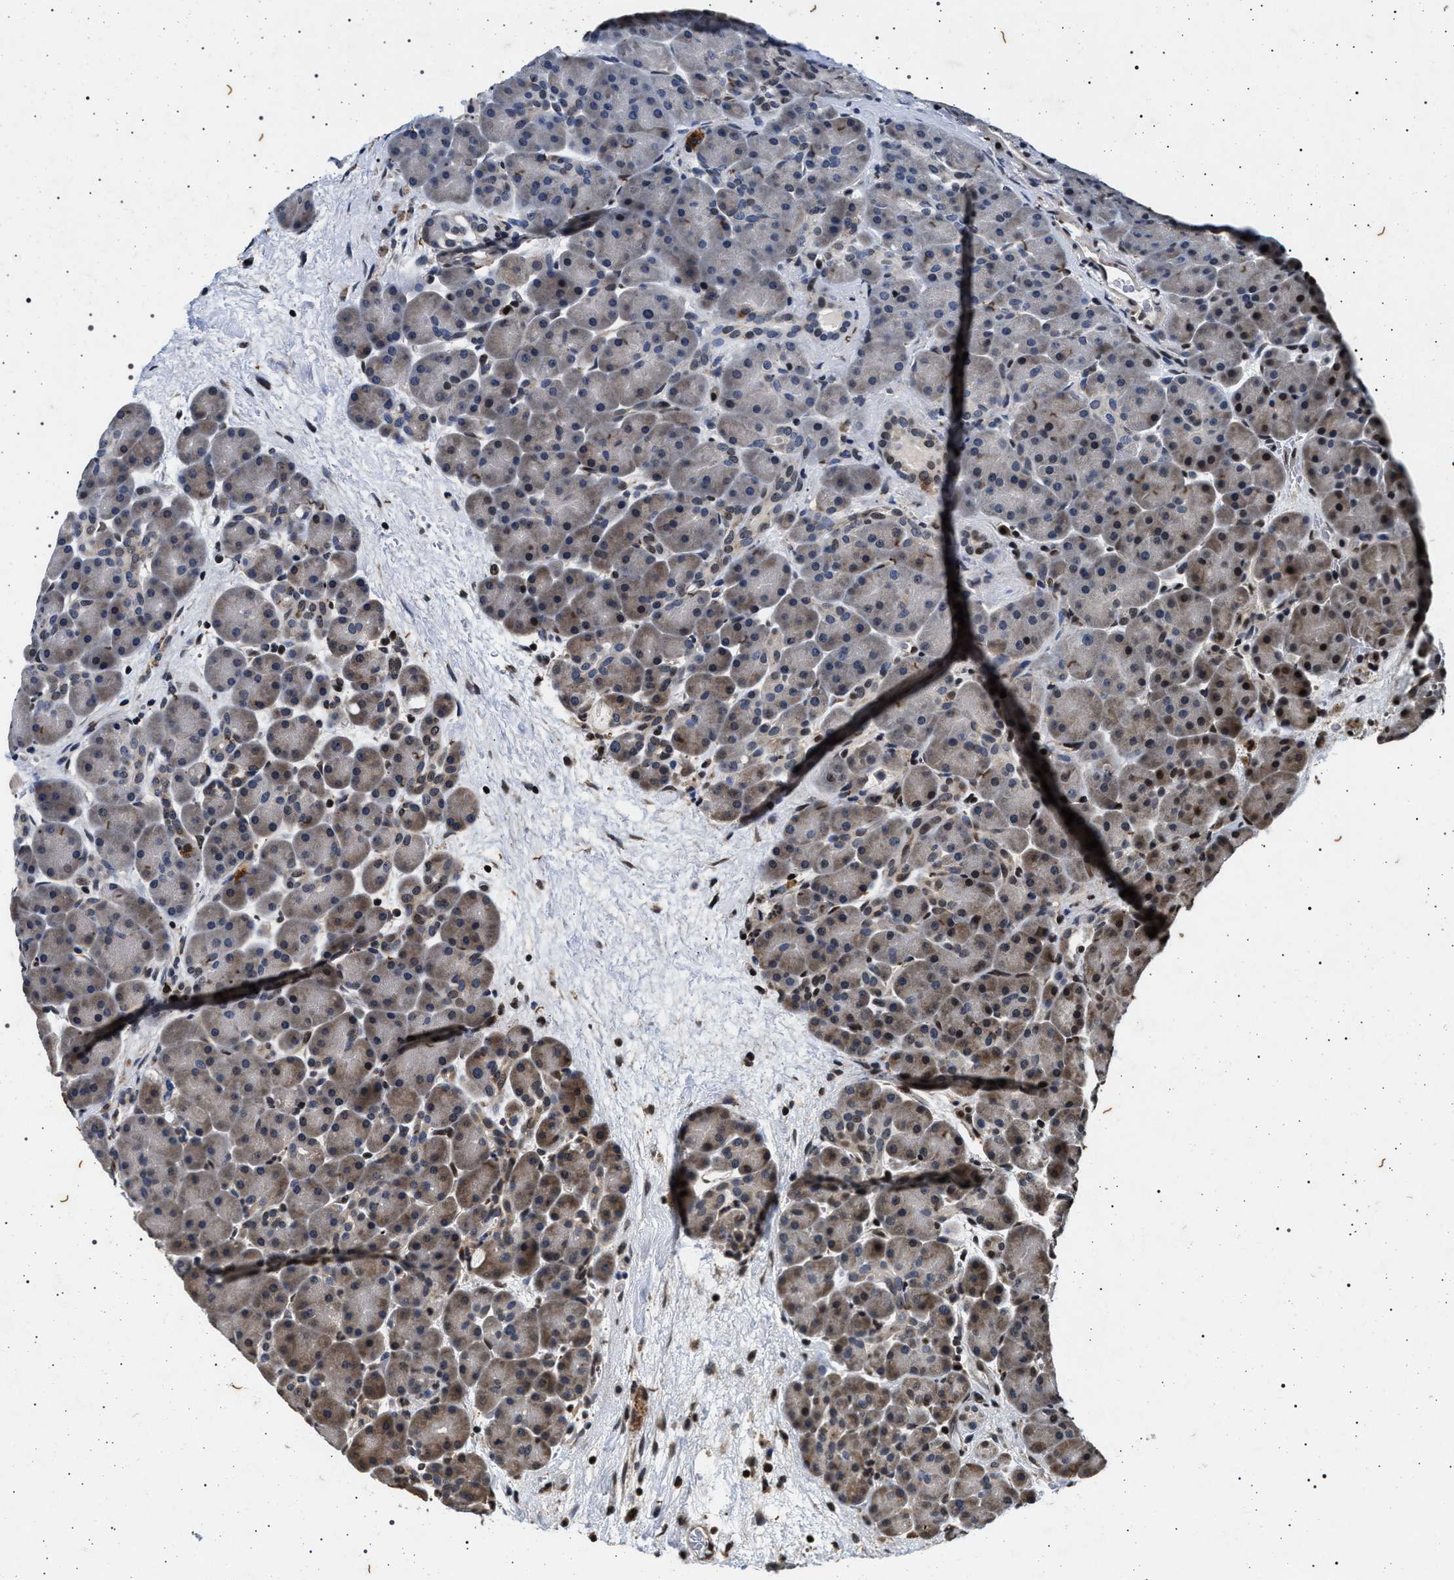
{"staining": {"intensity": "weak", "quantity": "25%-75%", "location": "cytoplasmic/membranous"}, "tissue": "pancreas", "cell_type": "Exocrine glandular cells", "image_type": "normal", "snomed": [{"axis": "morphology", "description": "Normal tissue, NOS"}, {"axis": "topography", "description": "Pancreas"}], "caption": "Approximately 25%-75% of exocrine glandular cells in benign human pancreas exhibit weak cytoplasmic/membranous protein expression as visualized by brown immunohistochemical staining.", "gene": "CDKN1B", "patient": {"sex": "male", "age": 66}}